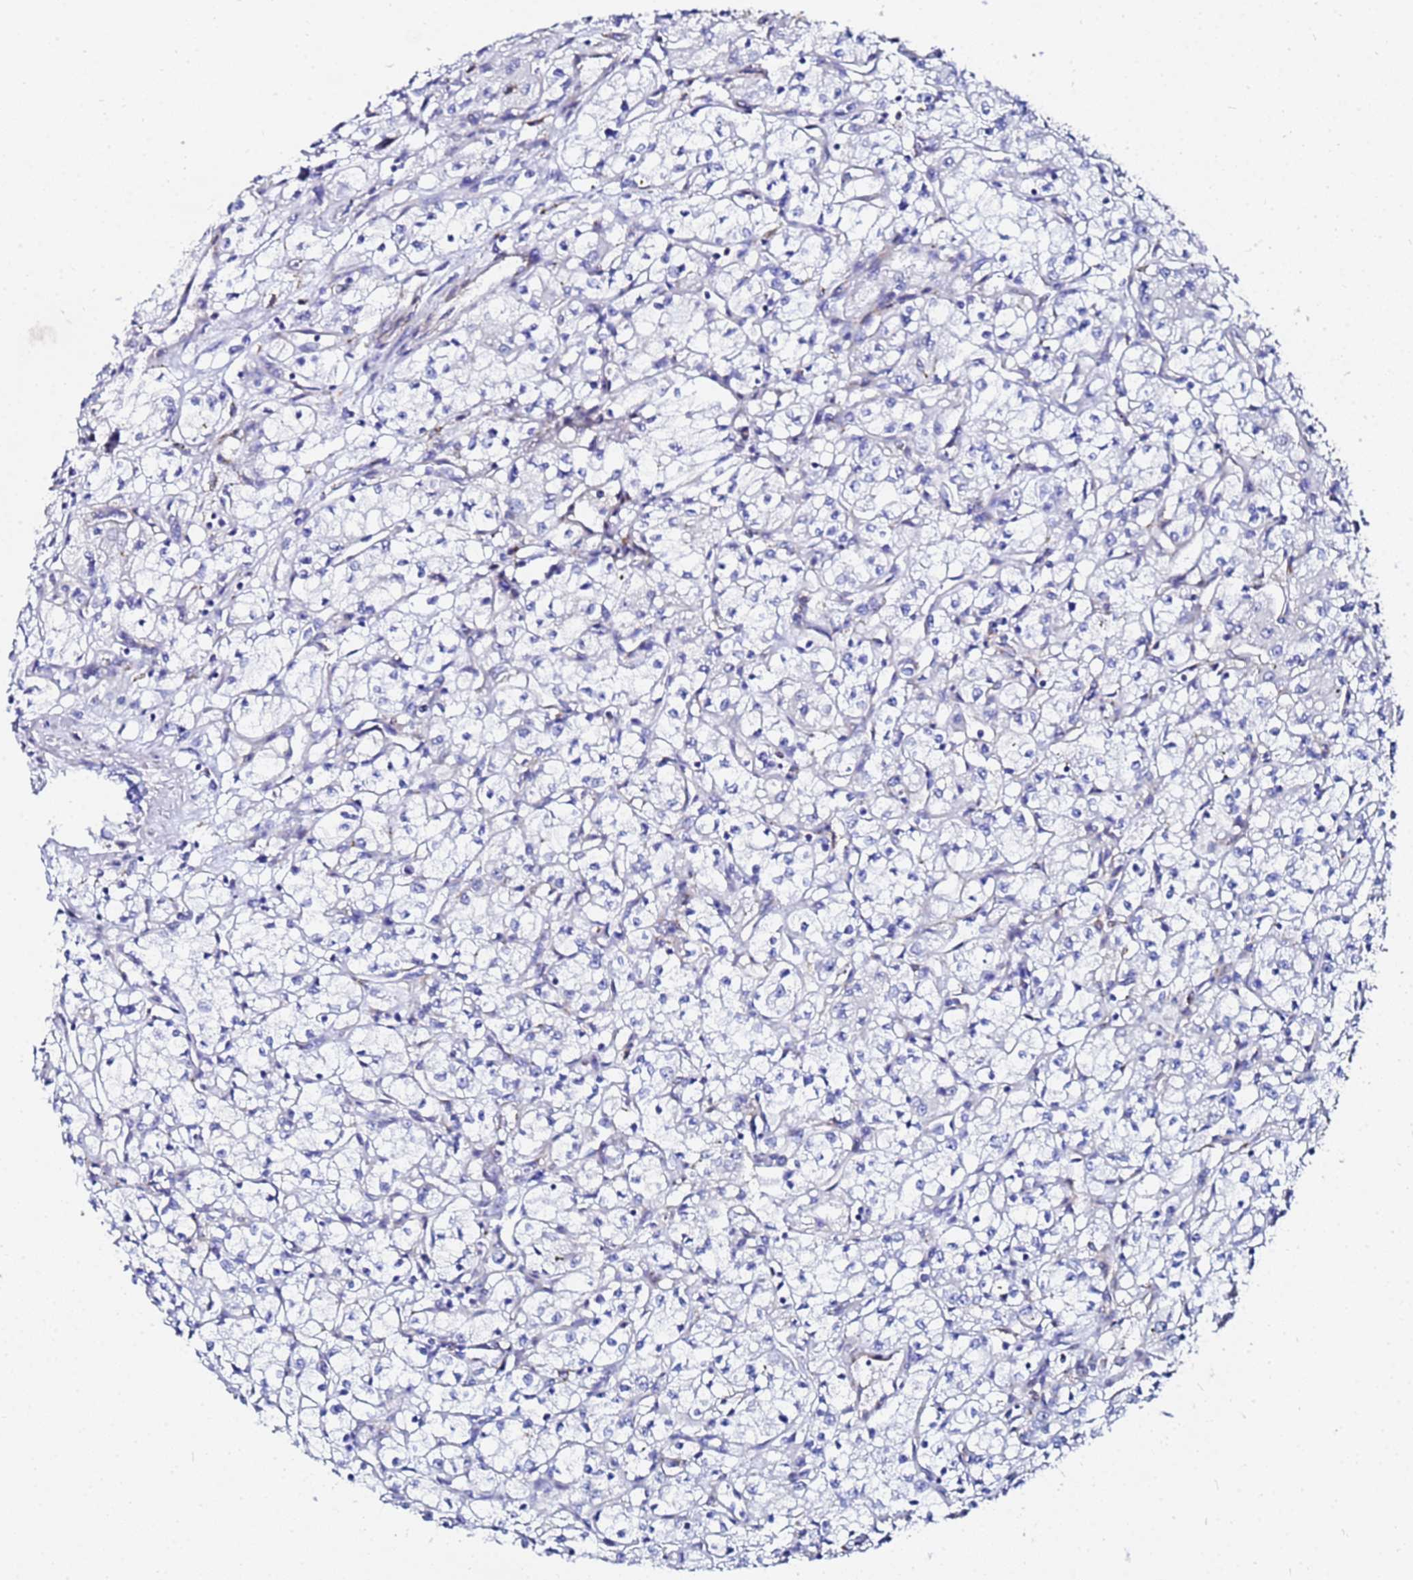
{"staining": {"intensity": "negative", "quantity": "none", "location": "none"}, "tissue": "renal cancer", "cell_type": "Tumor cells", "image_type": "cancer", "snomed": [{"axis": "morphology", "description": "Adenocarcinoma, NOS"}, {"axis": "topography", "description": "Kidney"}], "caption": "Tumor cells are negative for brown protein staining in renal cancer (adenocarcinoma).", "gene": "ZNF26", "patient": {"sex": "male", "age": 59}}